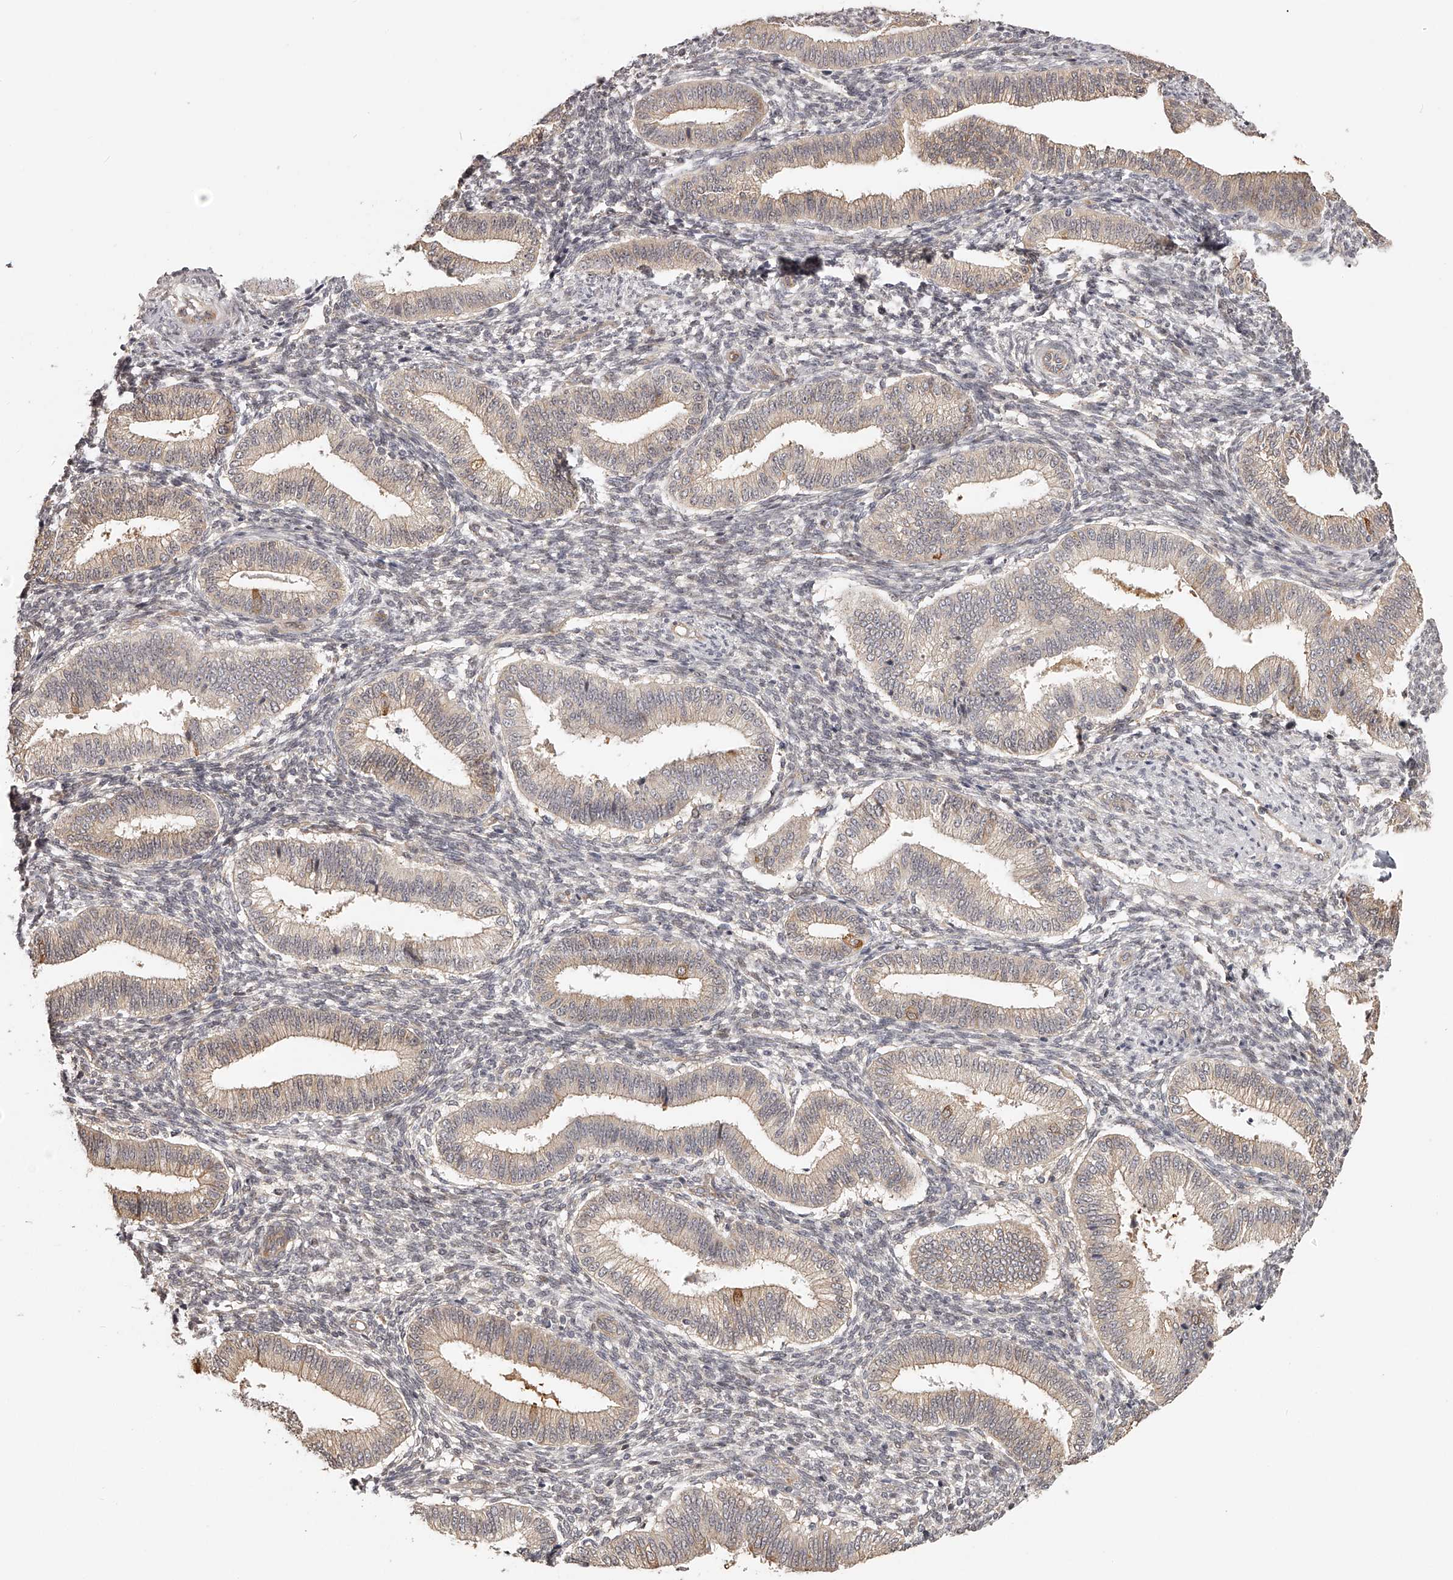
{"staining": {"intensity": "weak", "quantity": "<25%", "location": "nuclear"}, "tissue": "endometrium", "cell_type": "Cells in endometrial stroma", "image_type": "normal", "snomed": [{"axis": "morphology", "description": "Normal tissue, NOS"}, {"axis": "topography", "description": "Endometrium"}], "caption": "IHC micrograph of unremarkable human endometrium stained for a protein (brown), which displays no expression in cells in endometrial stroma.", "gene": "ZNF582", "patient": {"sex": "female", "age": 39}}